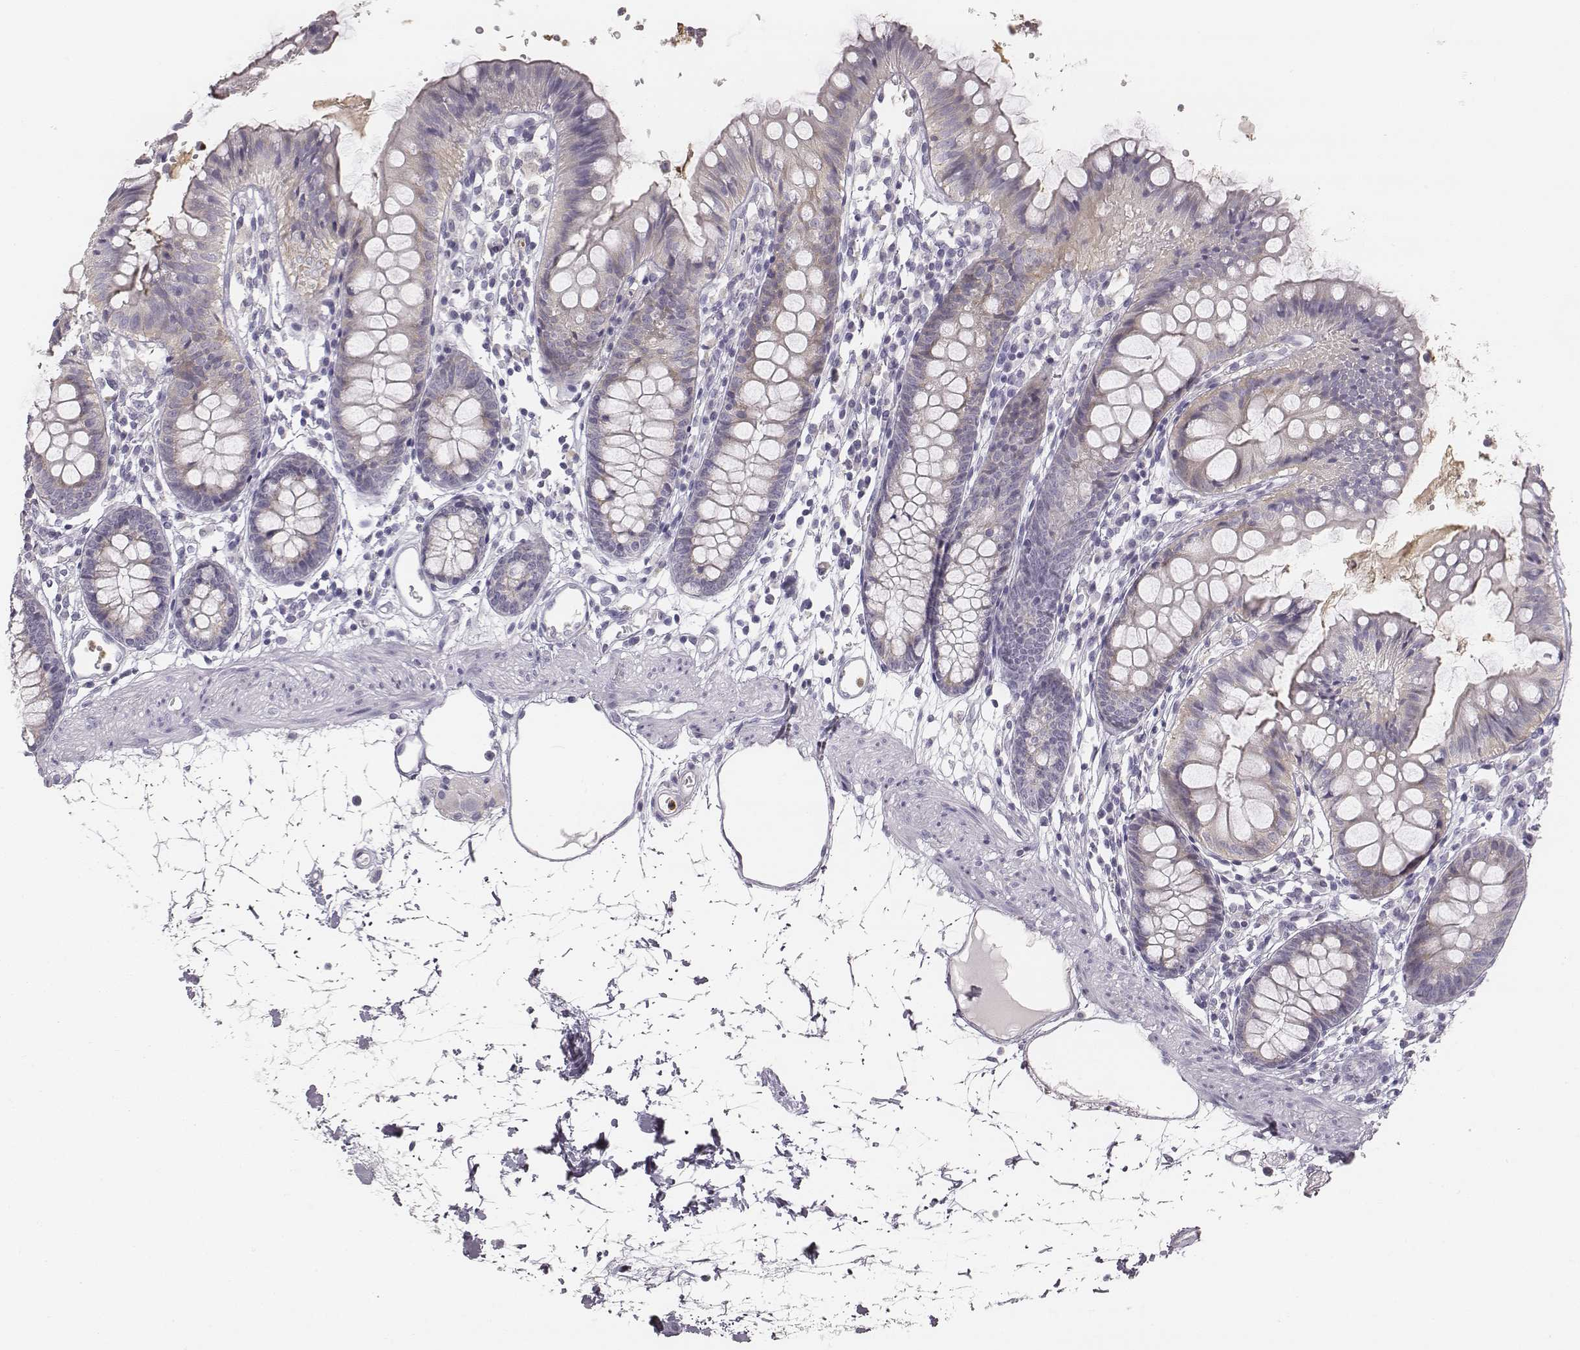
{"staining": {"intensity": "negative", "quantity": "none", "location": "none"}, "tissue": "colon", "cell_type": "Endothelial cells", "image_type": "normal", "snomed": [{"axis": "morphology", "description": "Normal tissue, NOS"}, {"axis": "topography", "description": "Colon"}], "caption": "Immunohistochemistry of normal human colon displays no staining in endothelial cells.", "gene": "KCNJ12", "patient": {"sex": "female", "age": 84}}